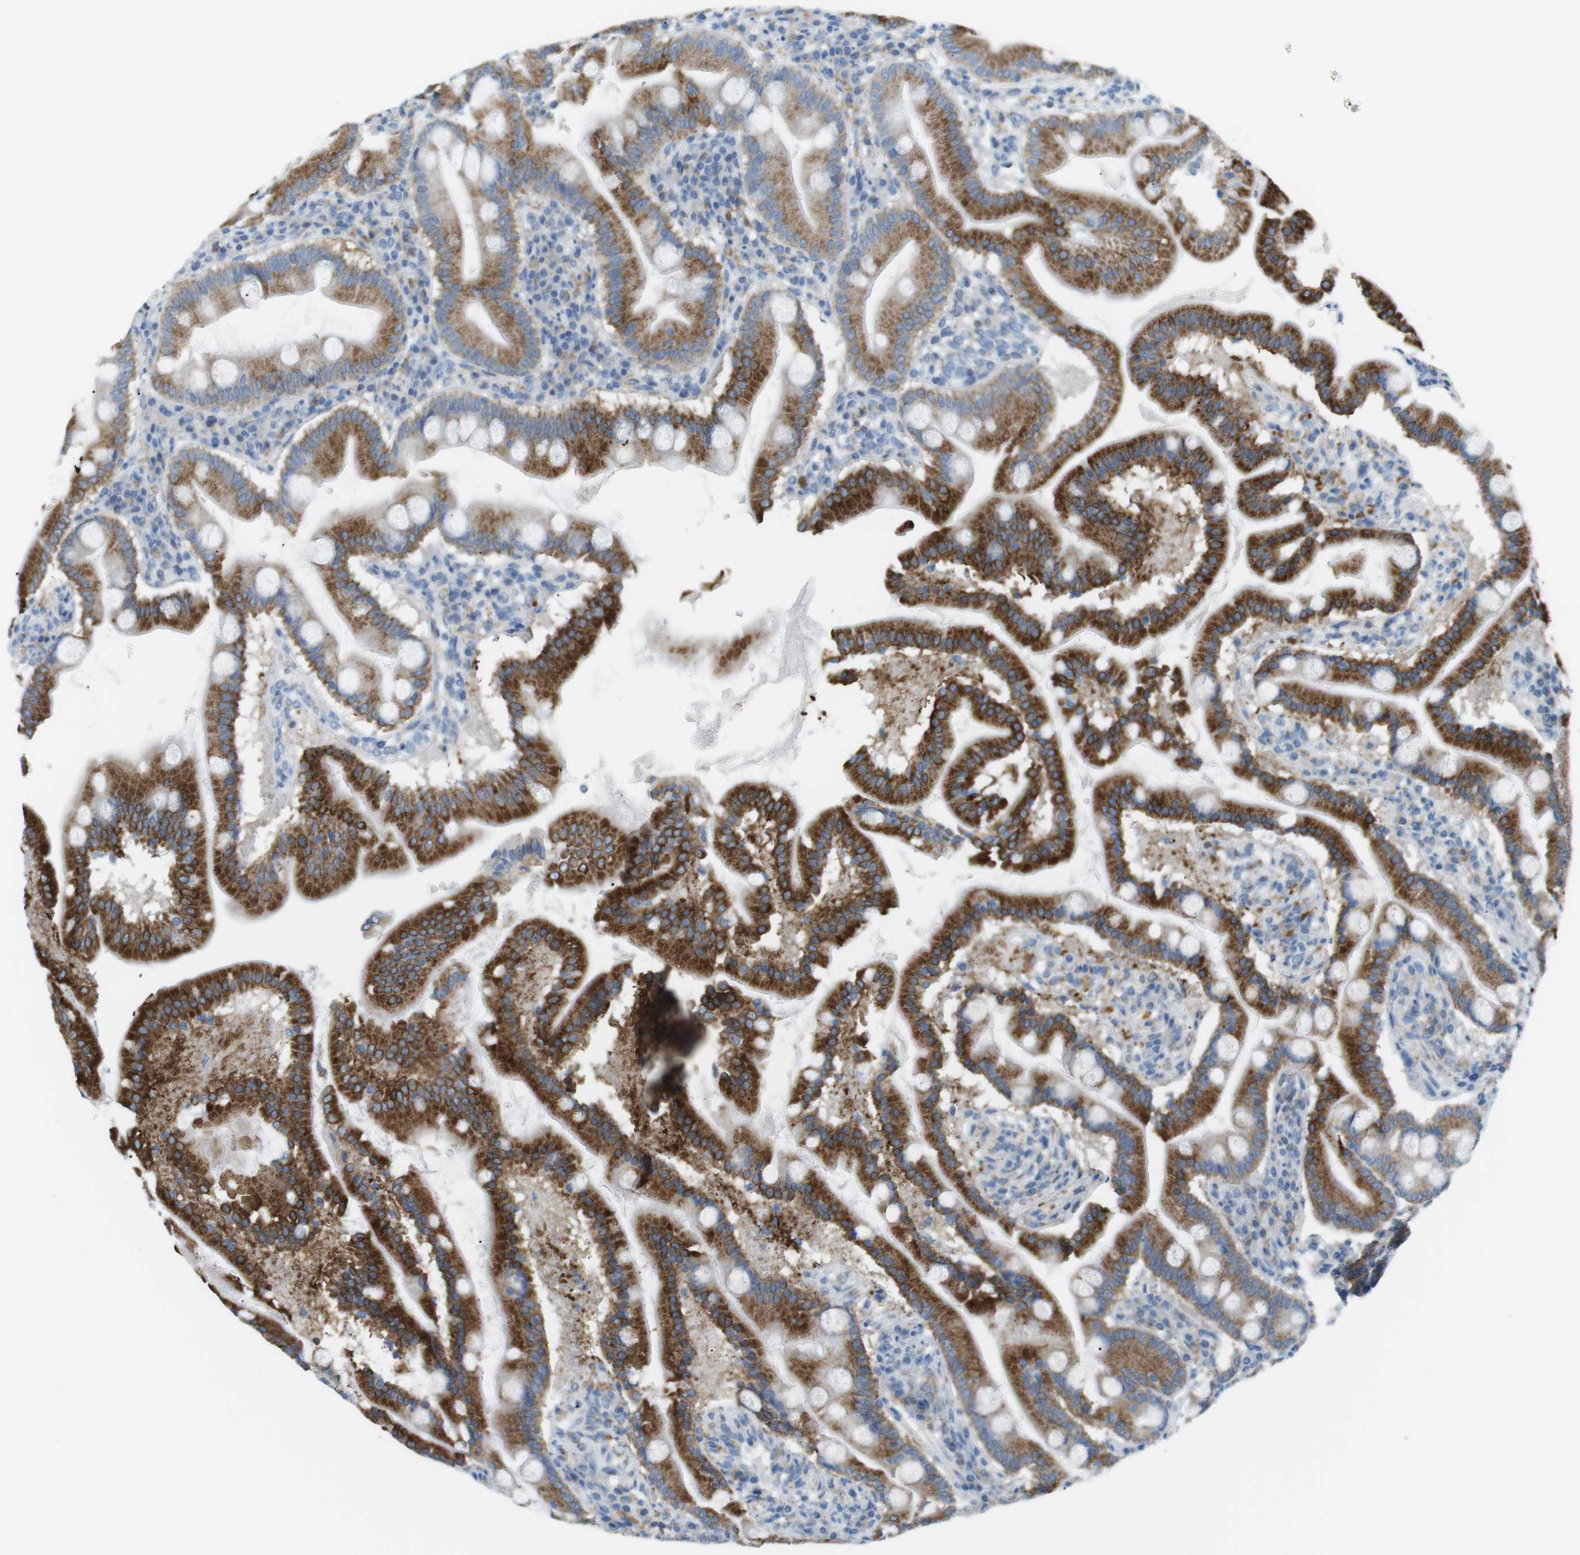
{"staining": {"intensity": "strong", "quantity": ">75%", "location": "cytoplasmic/membranous"}, "tissue": "duodenum", "cell_type": "Glandular cells", "image_type": "normal", "snomed": [{"axis": "morphology", "description": "Normal tissue, NOS"}, {"axis": "topography", "description": "Duodenum"}], "caption": "Normal duodenum was stained to show a protein in brown. There is high levels of strong cytoplasmic/membranous expression in about >75% of glandular cells.", "gene": "VAMP1", "patient": {"sex": "male", "age": 50}}